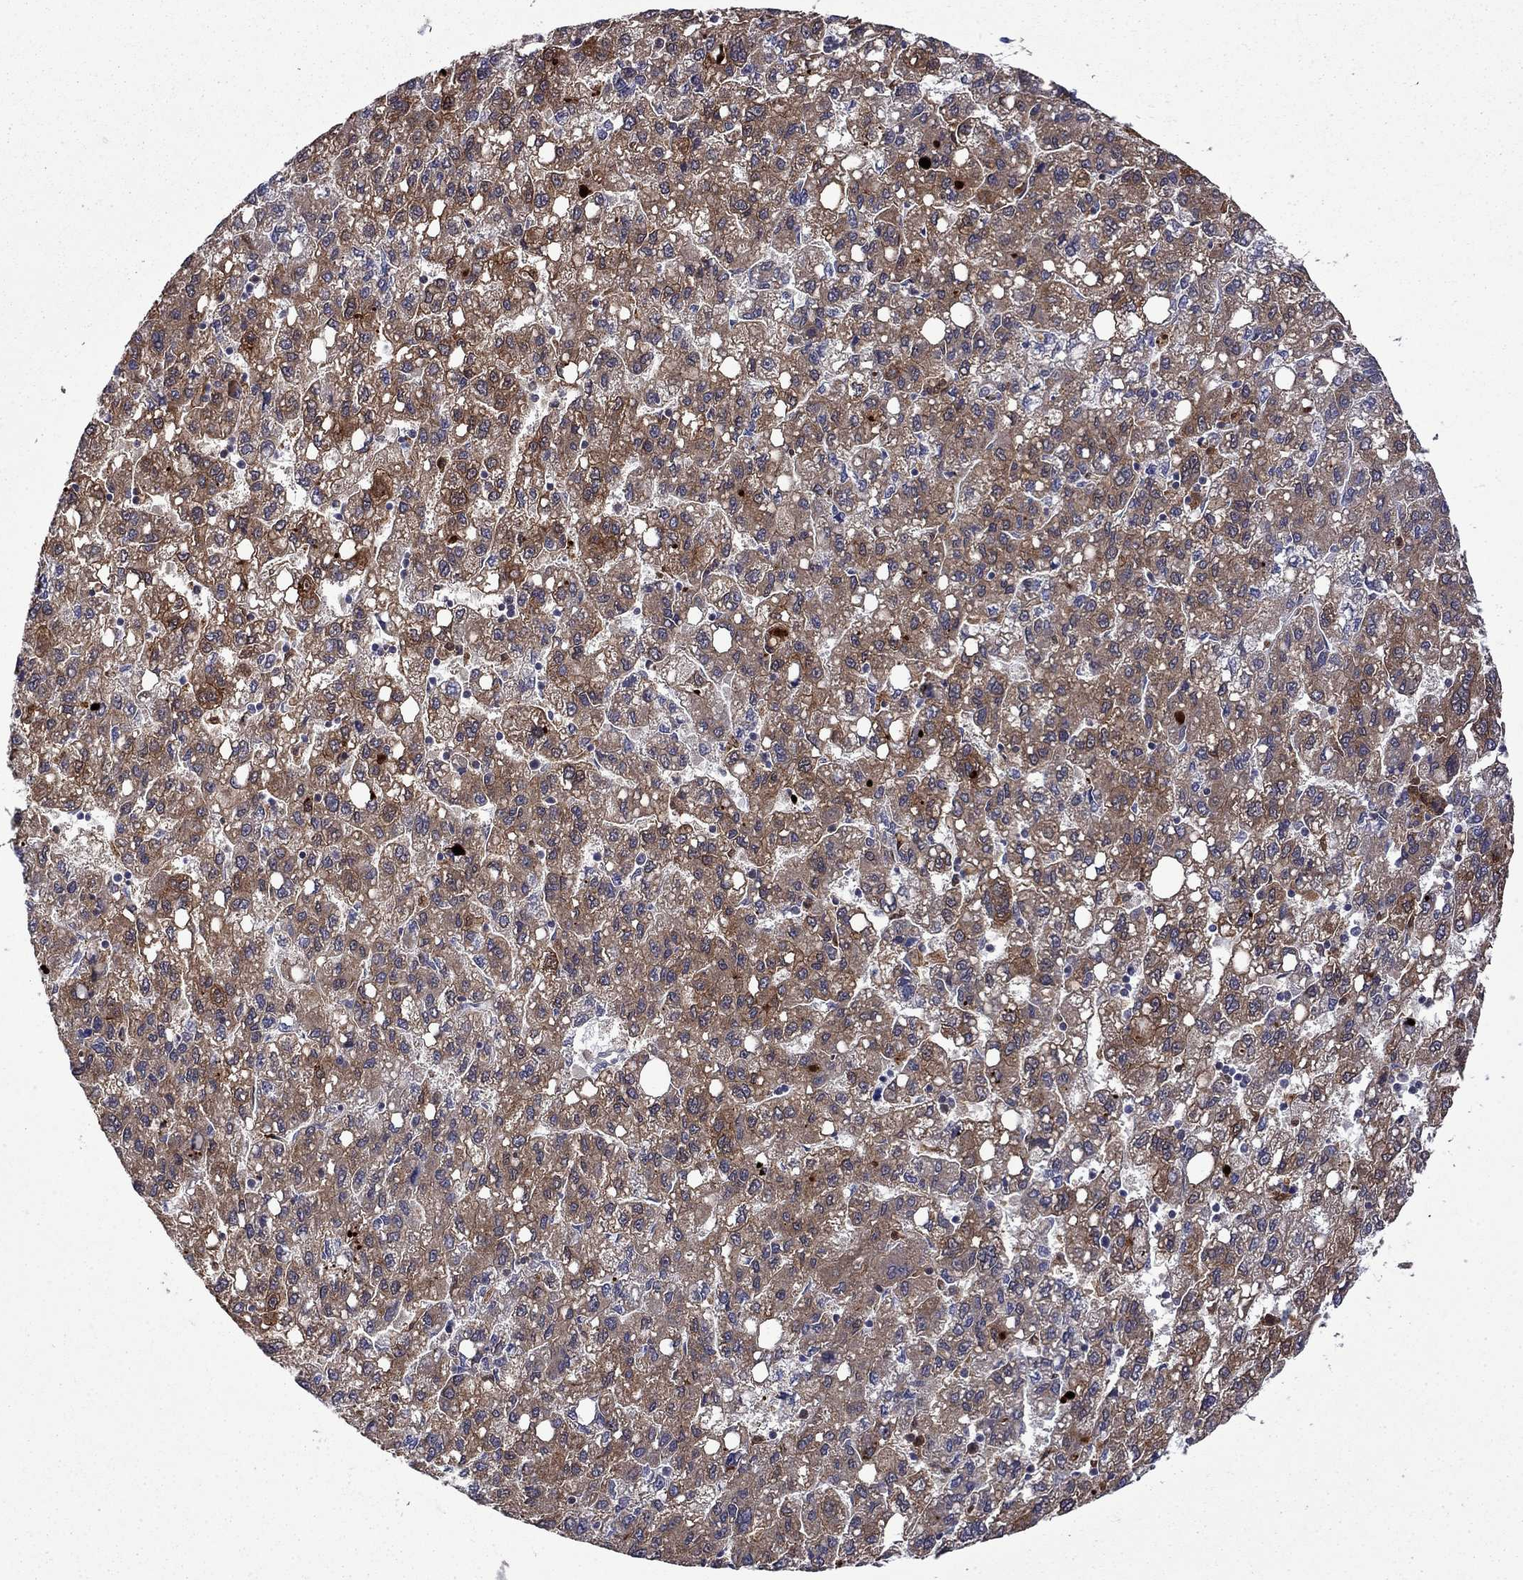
{"staining": {"intensity": "moderate", "quantity": "25%-75%", "location": "cytoplasmic/membranous"}, "tissue": "liver cancer", "cell_type": "Tumor cells", "image_type": "cancer", "snomed": [{"axis": "morphology", "description": "Carcinoma, Hepatocellular, NOS"}, {"axis": "topography", "description": "Liver"}], "caption": "The photomicrograph exhibits staining of liver cancer, revealing moderate cytoplasmic/membranous protein positivity (brown color) within tumor cells.", "gene": "TPMT", "patient": {"sex": "female", "age": 82}}